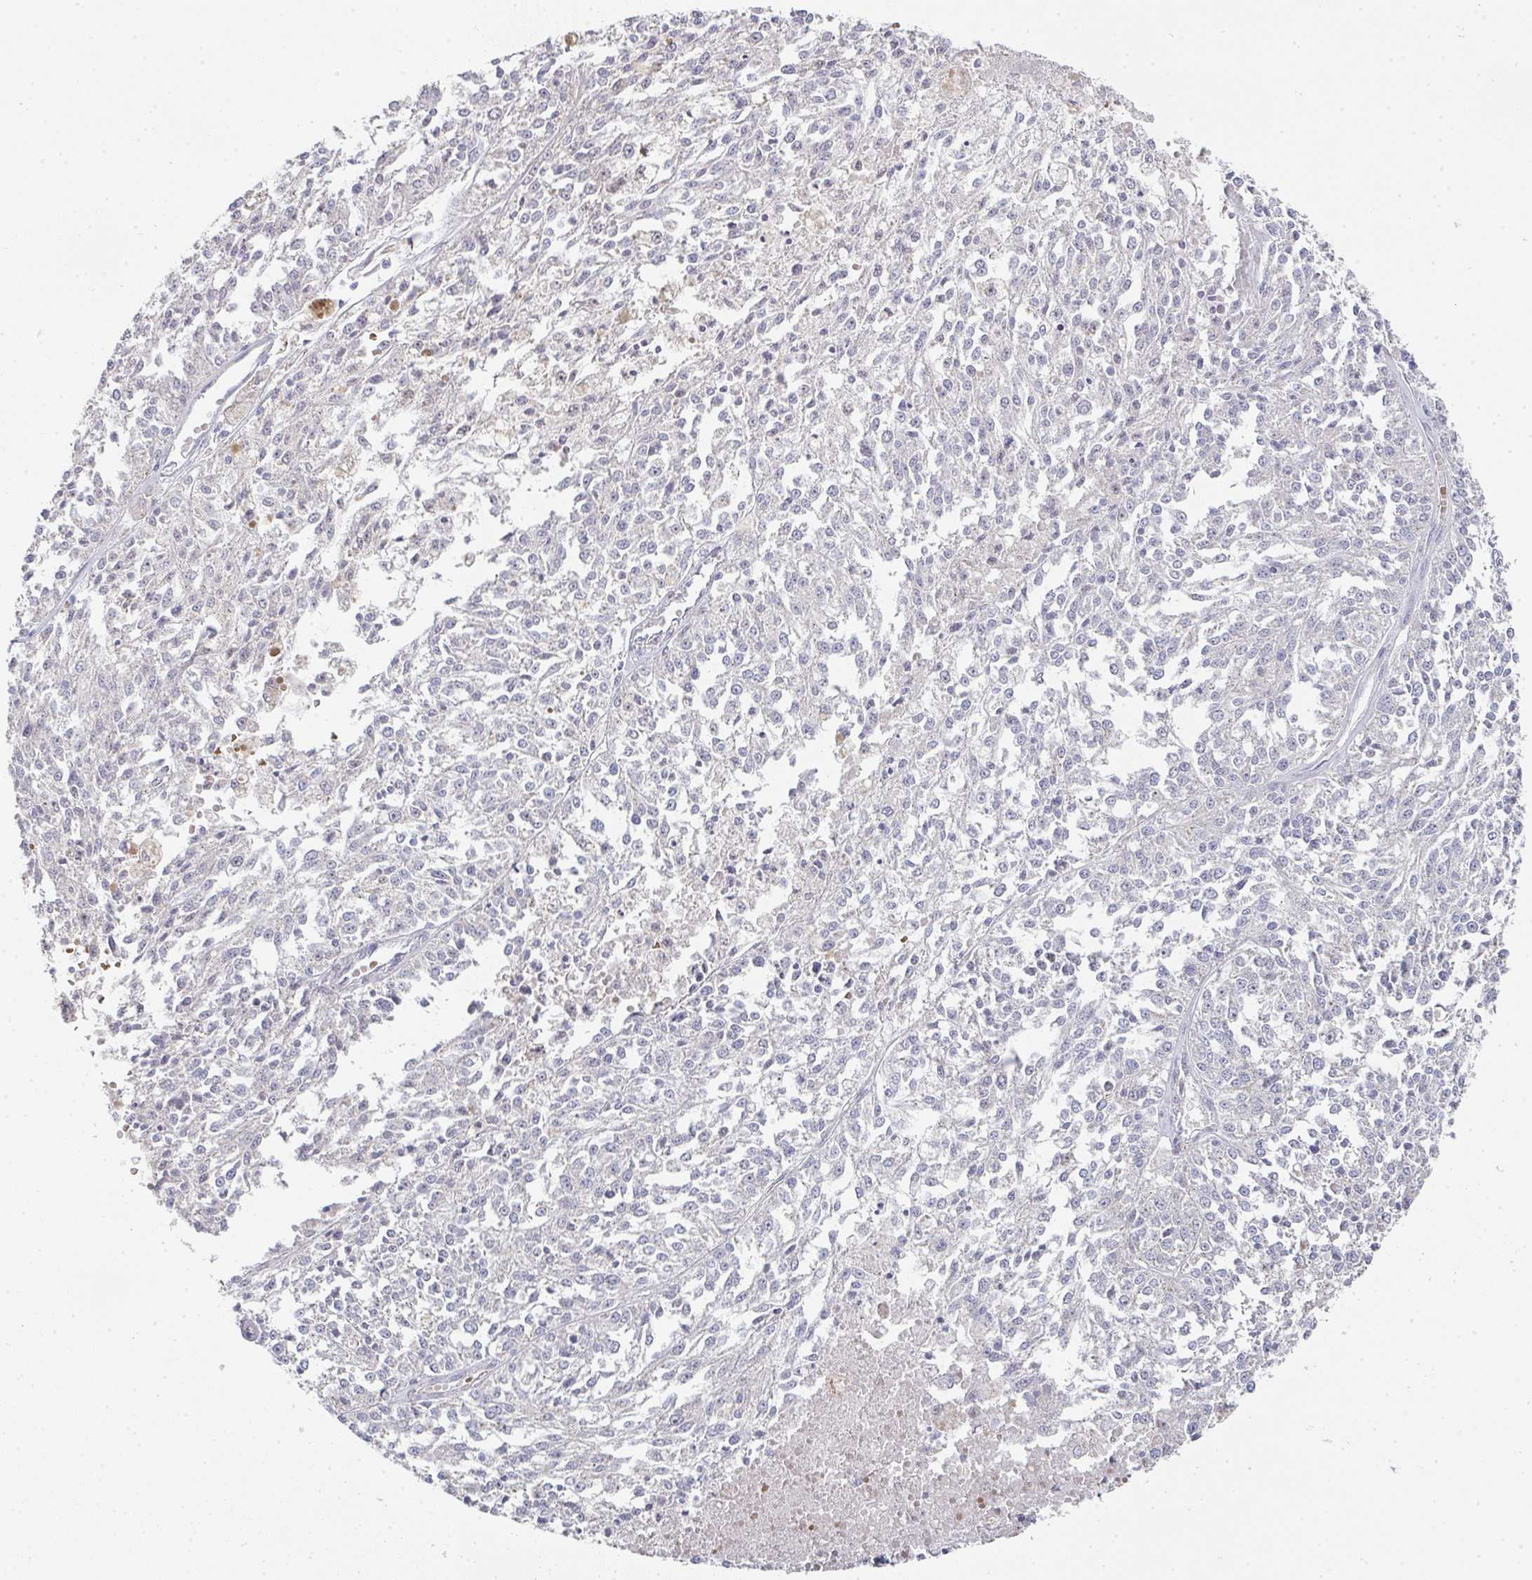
{"staining": {"intensity": "negative", "quantity": "none", "location": "none"}, "tissue": "melanoma", "cell_type": "Tumor cells", "image_type": "cancer", "snomed": [{"axis": "morphology", "description": "Malignant melanoma, NOS"}, {"axis": "topography", "description": "Skin"}], "caption": "Immunohistochemical staining of melanoma demonstrates no significant staining in tumor cells.", "gene": "ZNF526", "patient": {"sex": "female", "age": 64}}